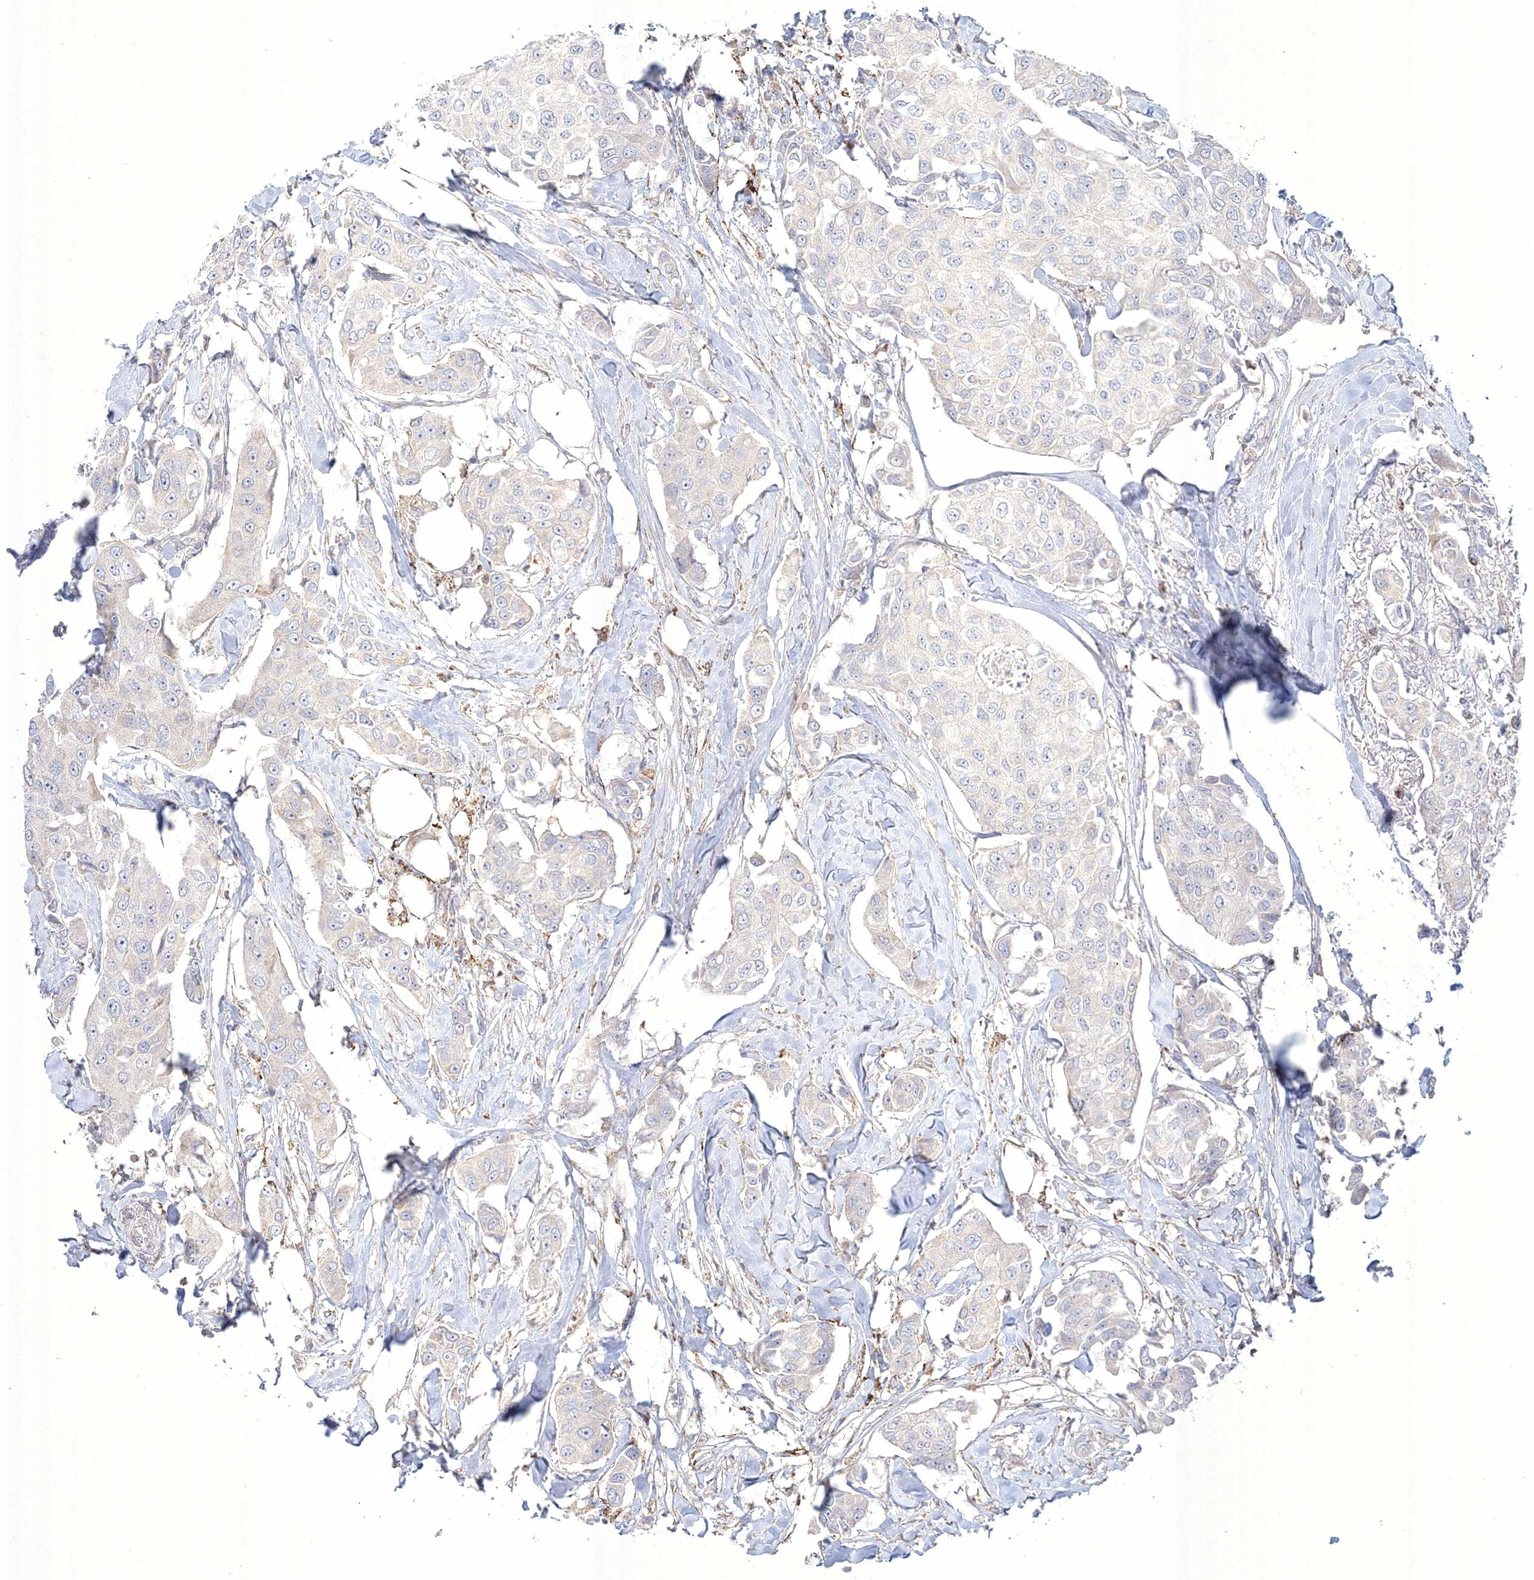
{"staining": {"intensity": "negative", "quantity": "none", "location": "none"}, "tissue": "breast cancer", "cell_type": "Tumor cells", "image_type": "cancer", "snomed": [{"axis": "morphology", "description": "Duct carcinoma"}, {"axis": "topography", "description": "Breast"}], "caption": "This is a photomicrograph of immunohistochemistry (IHC) staining of breast intraductal carcinoma, which shows no positivity in tumor cells. (DAB (3,3'-diaminobenzidine) immunohistochemistry (IHC), high magnification).", "gene": "WDR49", "patient": {"sex": "female", "age": 80}}